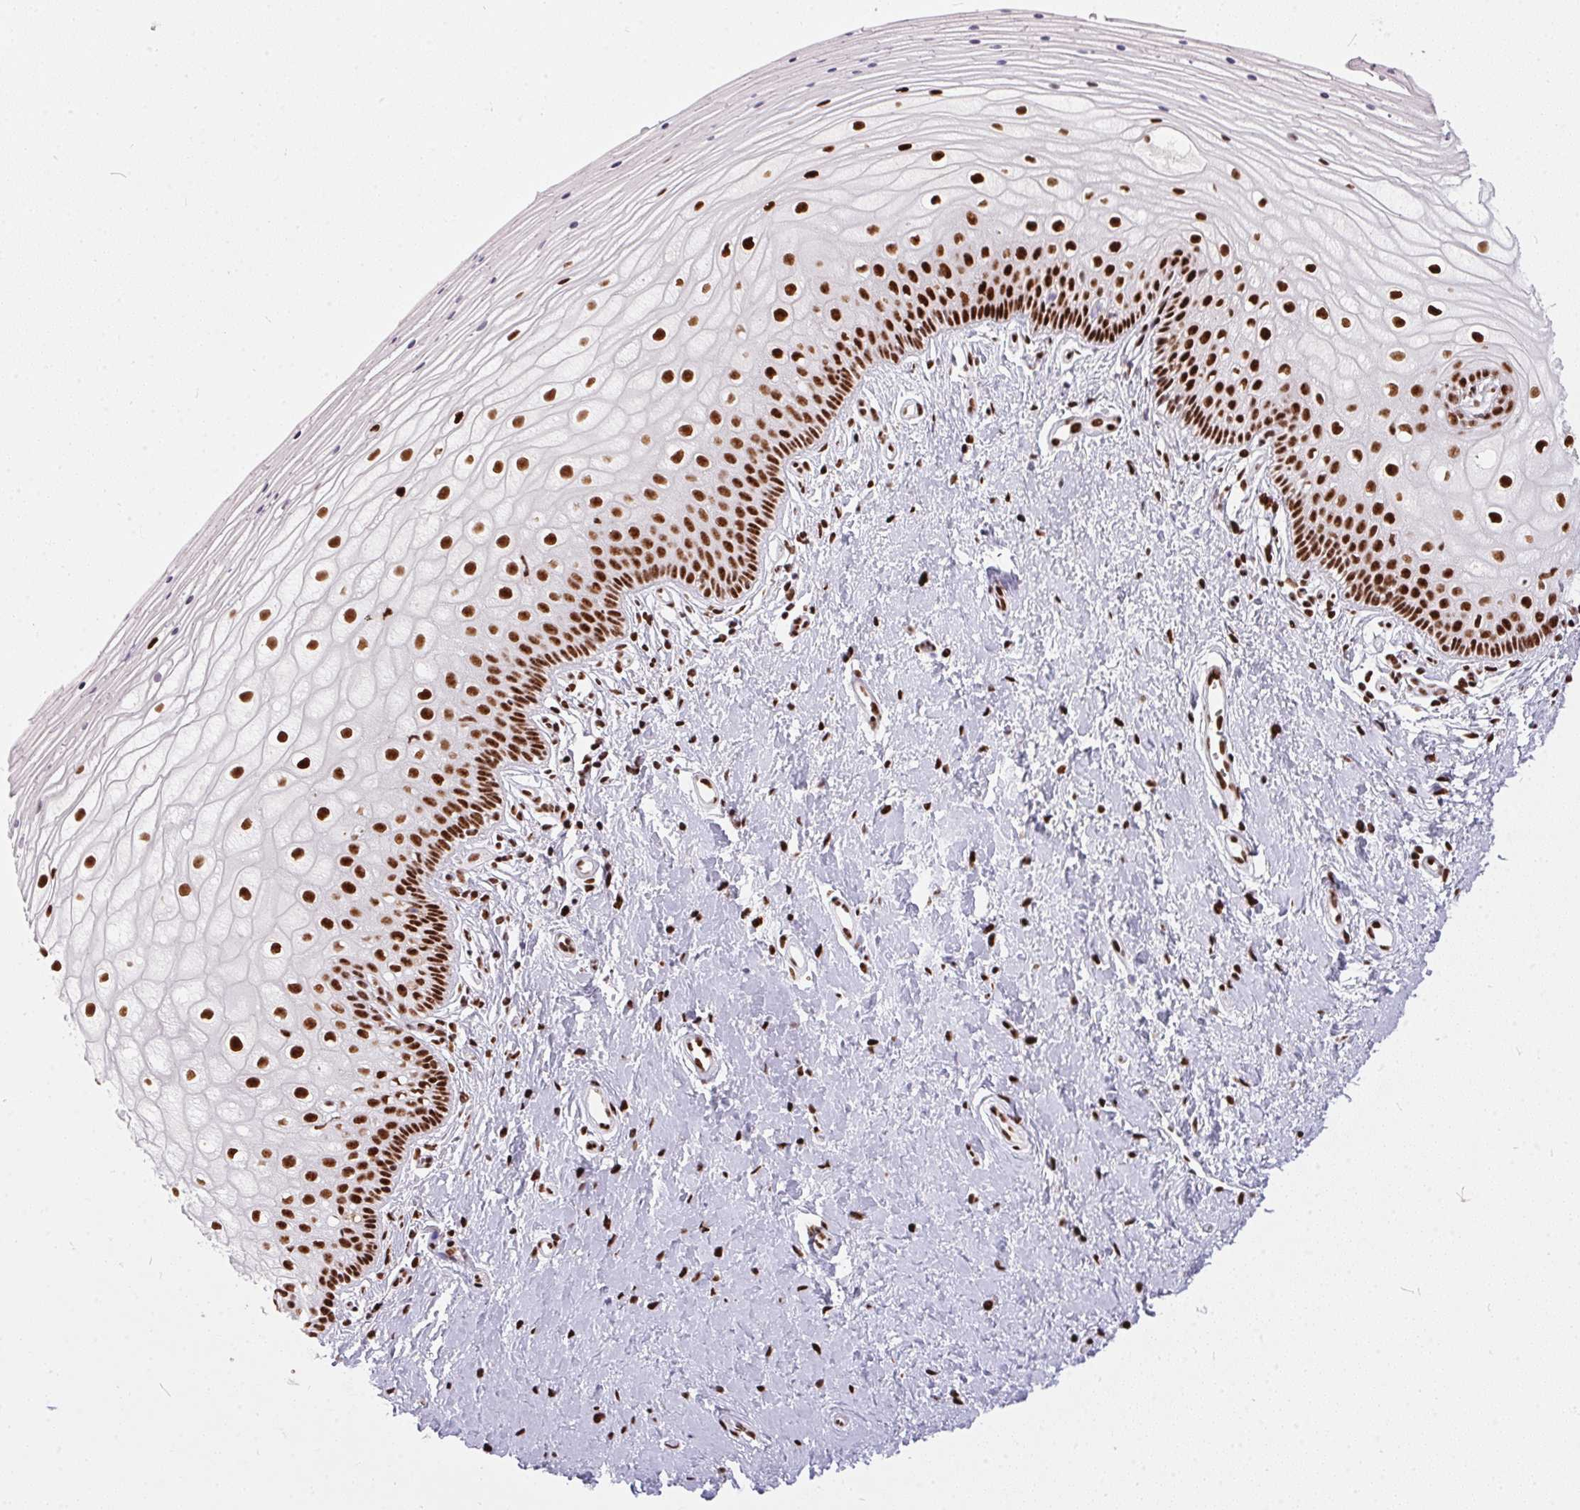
{"staining": {"intensity": "strong", "quantity": ">75%", "location": "nuclear"}, "tissue": "vagina", "cell_type": "Squamous epithelial cells", "image_type": "normal", "snomed": [{"axis": "morphology", "description": "Normal tissue, NOS"}, {"axis": "topography", "description": "Vagina"}], "caption": "A micrograph showing strong nuclear positivity in approximately >75% of squamous epithelial cells in benign vagina, as visualized by brown immunohistochemical staining.", "gene": "PAGE3", "patient": {"sex": "female", "age": 39}}